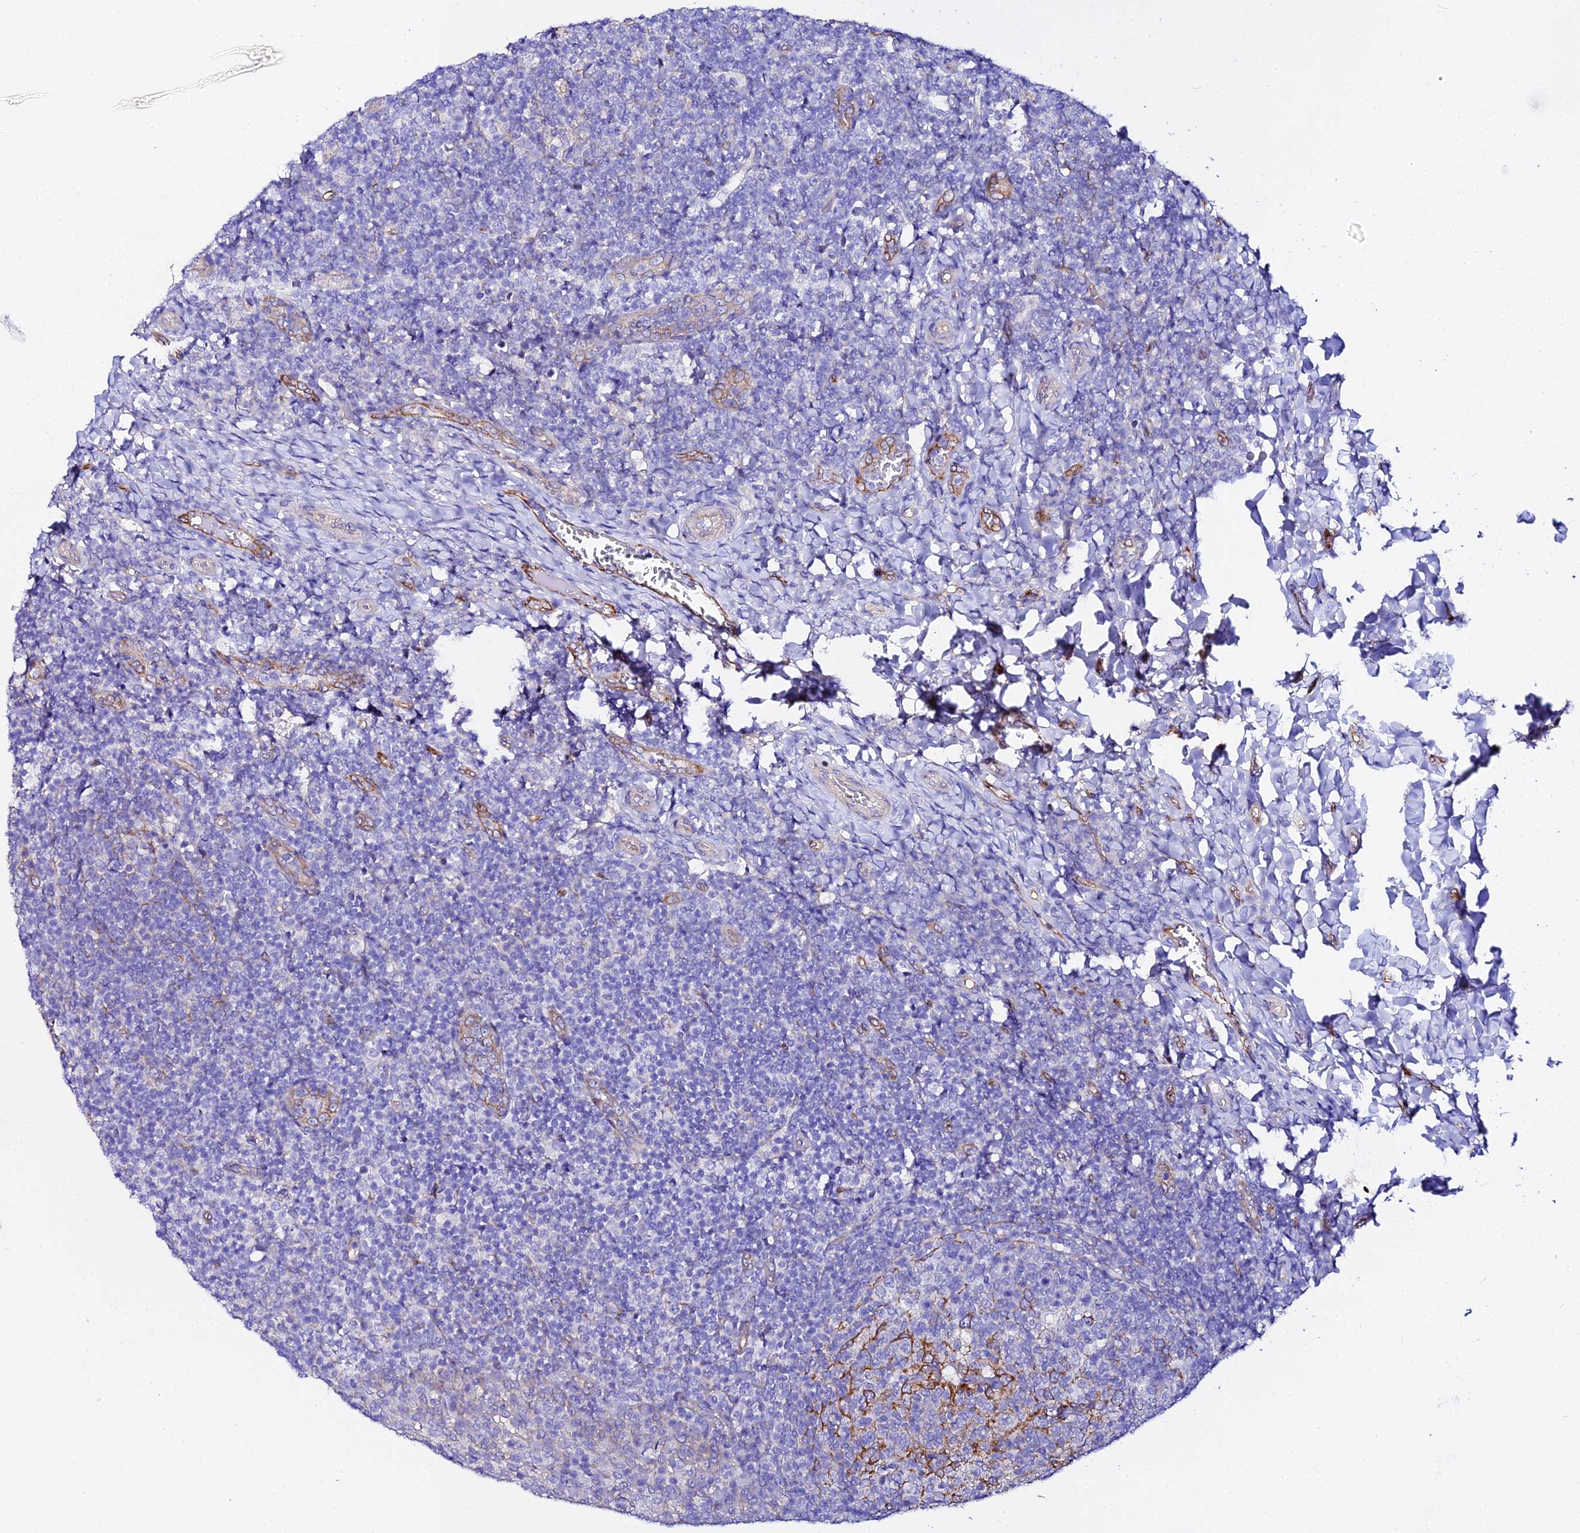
{"staining": {"intensity": "weak", "quantity": "<25%", "location": "cytoplasmic/membranous"}, "tissue": "tonsil", "cell_type": "Germinal center cells", "image_type": "normal", "snomed": [{"axis": "morphology", "description": "Normal tissue, NOS"}, {"axis": "topography", "description": "Tonsil"}], "caption": "A micrograph of tonsil stained for a protein exhibits no brown staining in germinal center cells. Brightfield microscopy of IHC stained with DAB (brown) and hematoxylin (blue), captured at high magnification.", "gene": "CFAP45", "patient": {"sex": "female", "age": 10}}